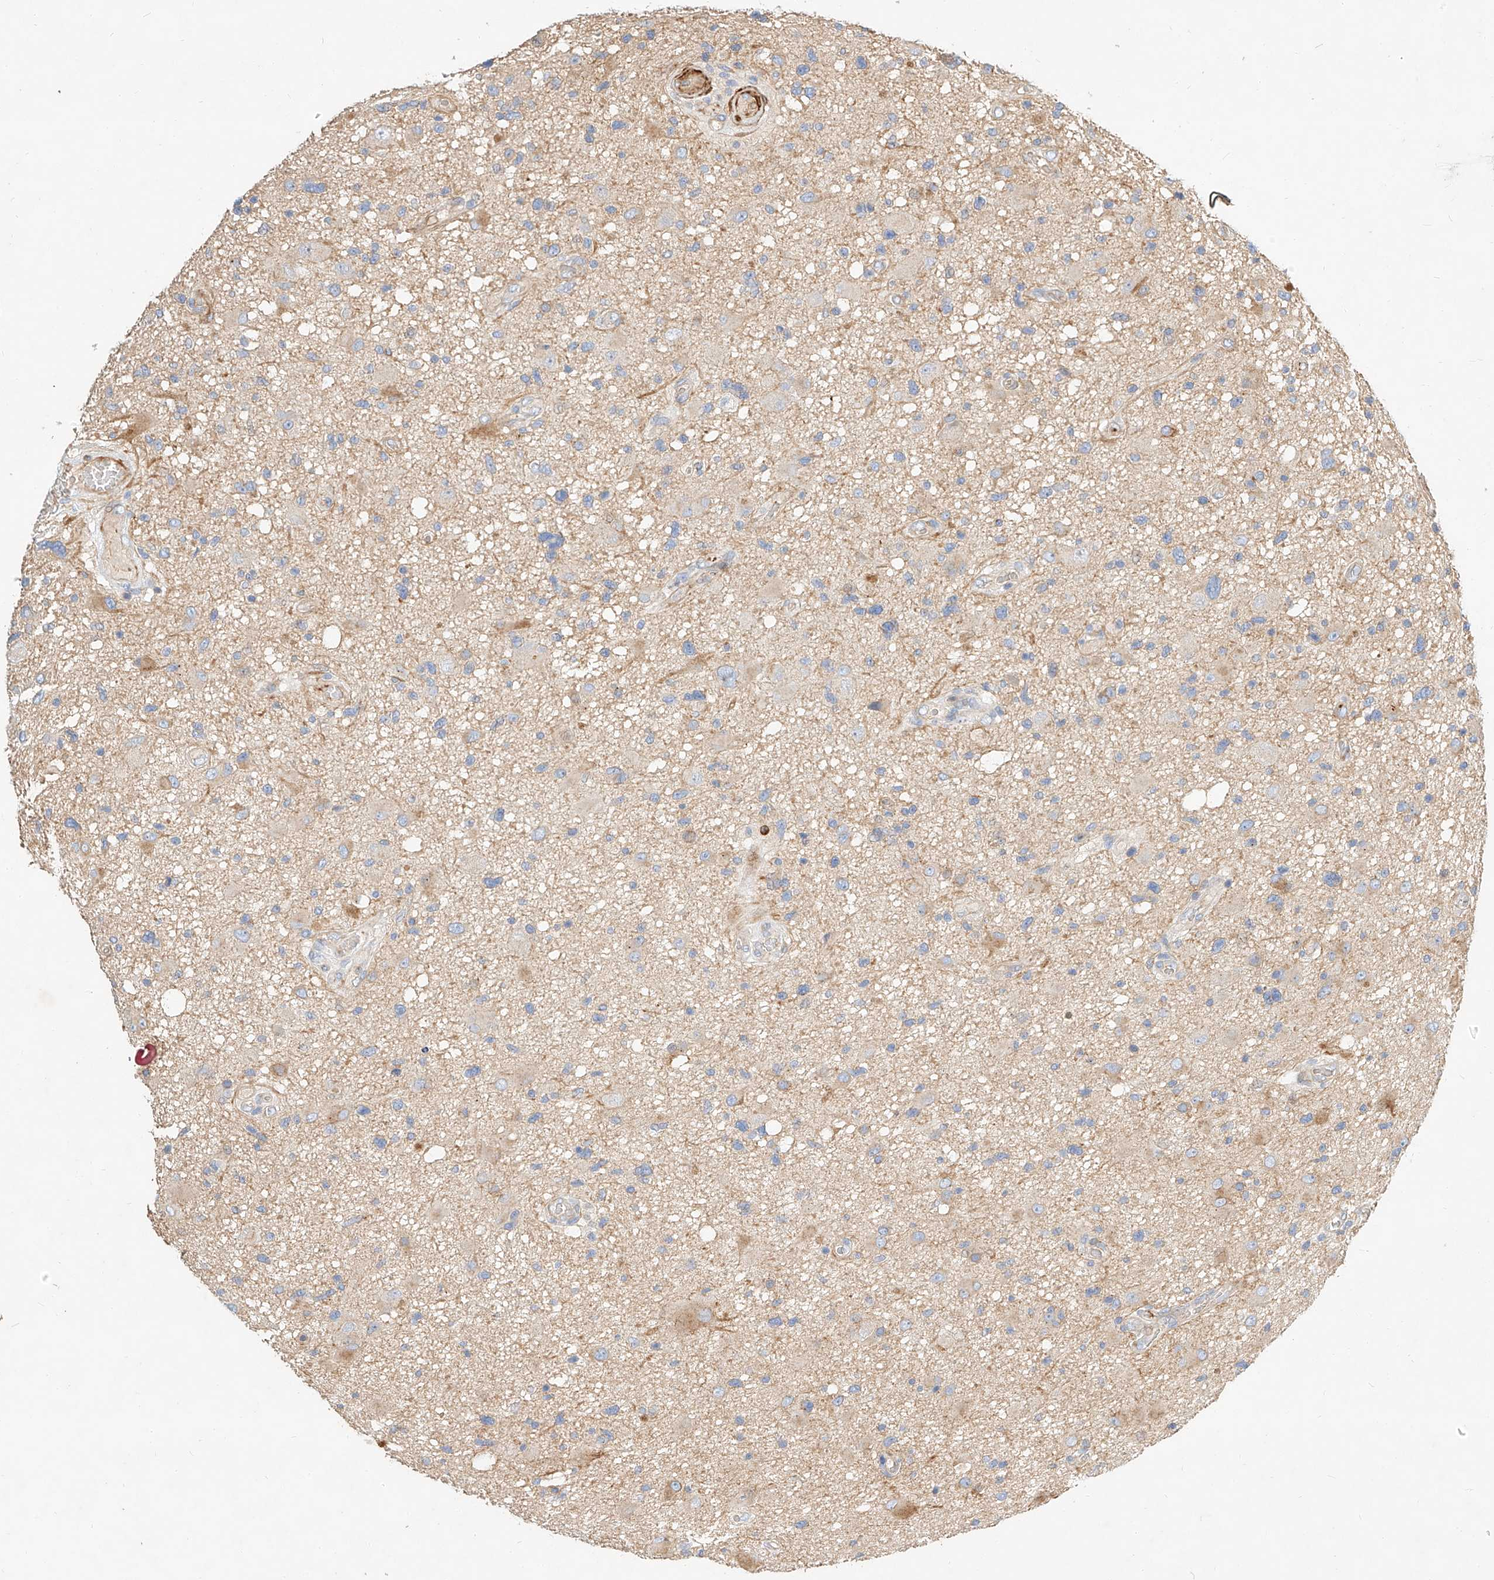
{"staining": {"intensity": "negative", "quantity": "none", "location": "none"}, "tissue": "glioma", "cell_type": "Tumor cells", "image_type": "cancer", "snomed": [{"axis": "morphology", "description": "Glioma, malignant, High grade"}, {"axis": "topography", "description": "Brain"}], "caption": "Malignant glioma (high-grade) was stained to show a protein in brown. There is no significant staining in tumor cells.", "gene": "KCNH5", "patient": {"sex": "male", "age": 33}}